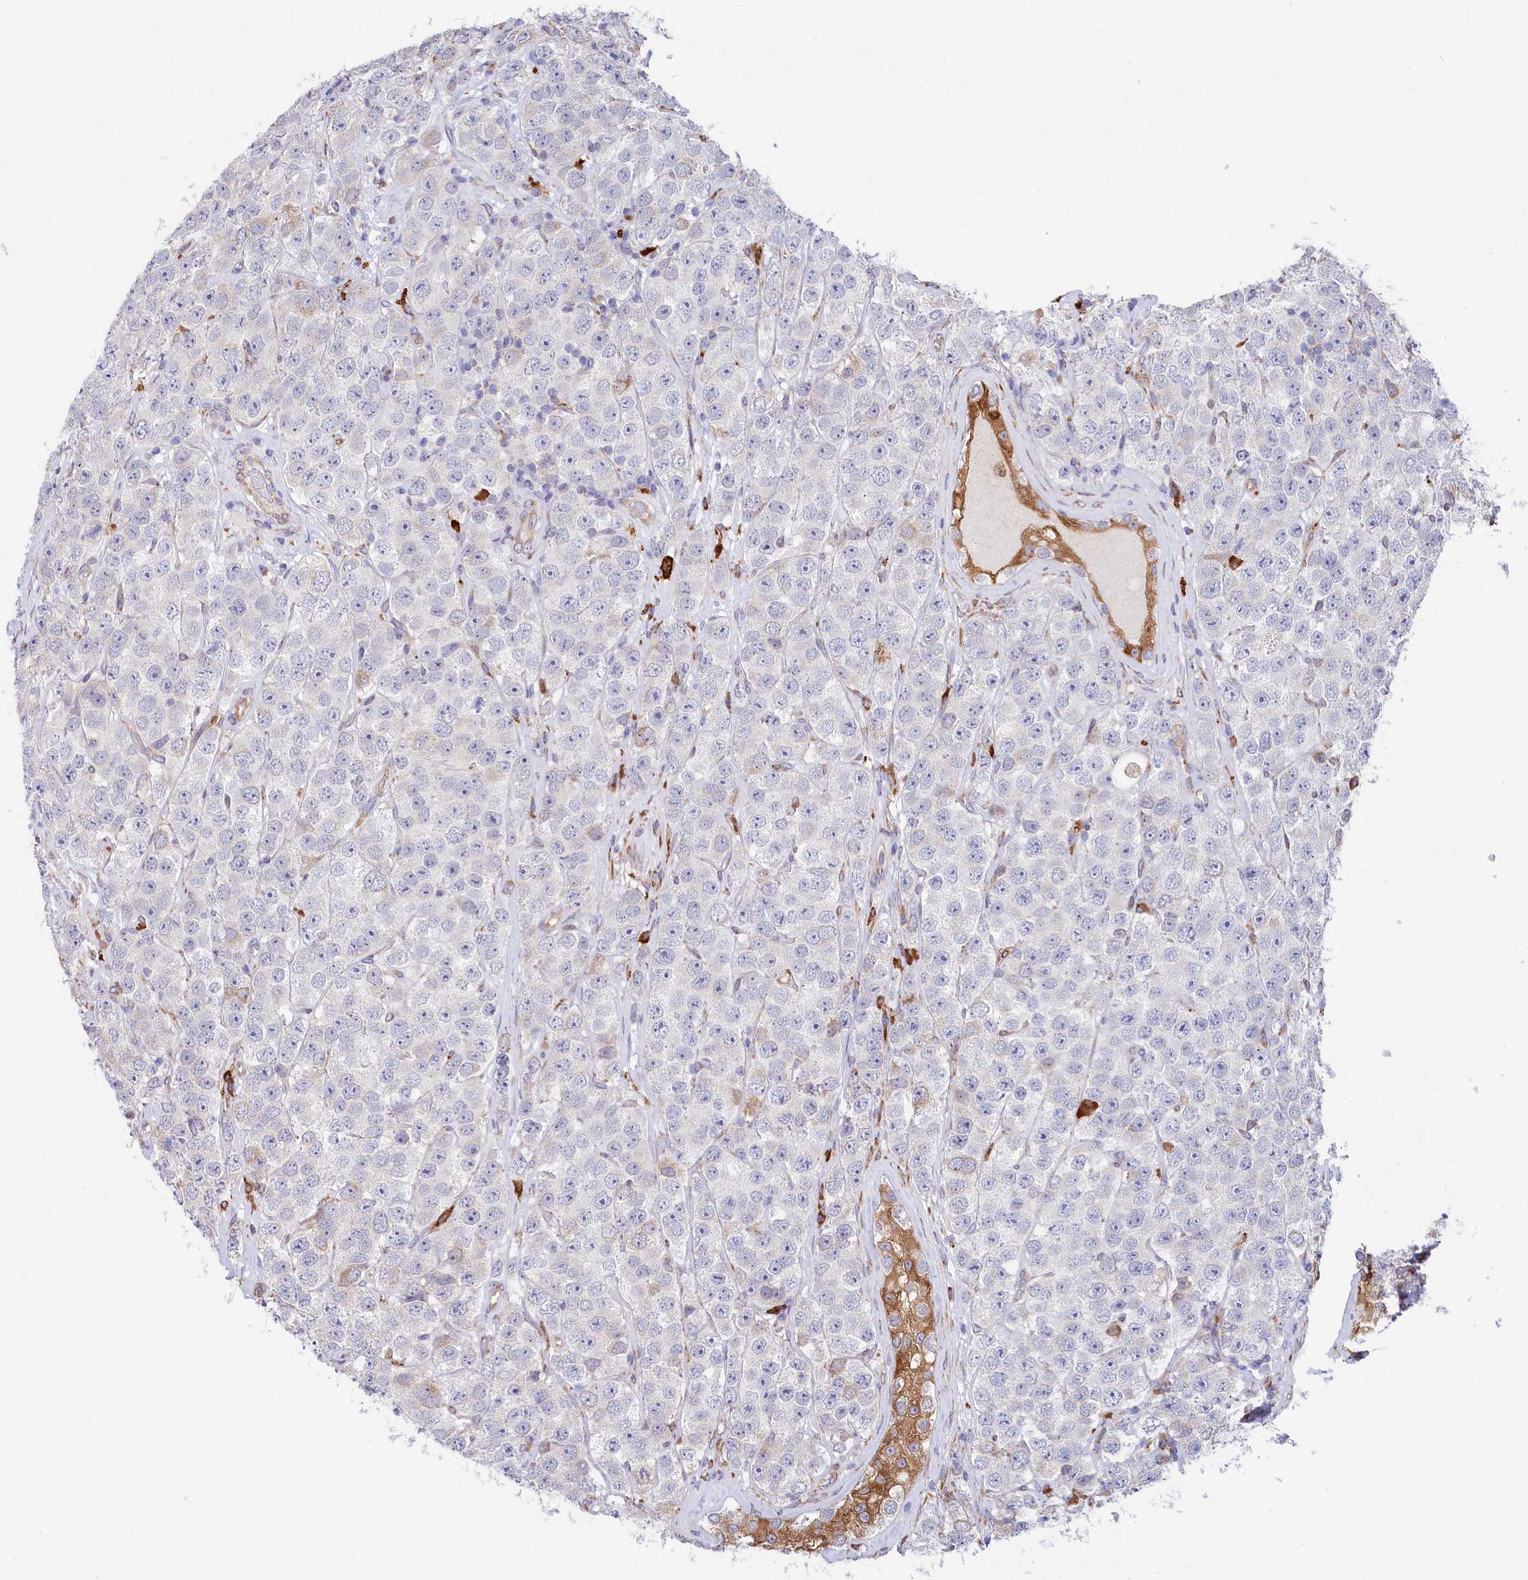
{"staining": {"intensity": "negative", "quantity": "none", "location": "none"}, "tissue": "testis cancer", "cell_type": "Tumor cells", "image_type": "cancer", "snomed": [{"axis": "morphology", "description": "Seminoma, NOS"}, {"axis": "topography", "description": "Testis"}], "caption": "Tumor cells are negative for protein expression in human testis seminoma. Nuclei are stained in blue.", "gene": "CHID1", "patient": {"sex": "male", "age": 28}}